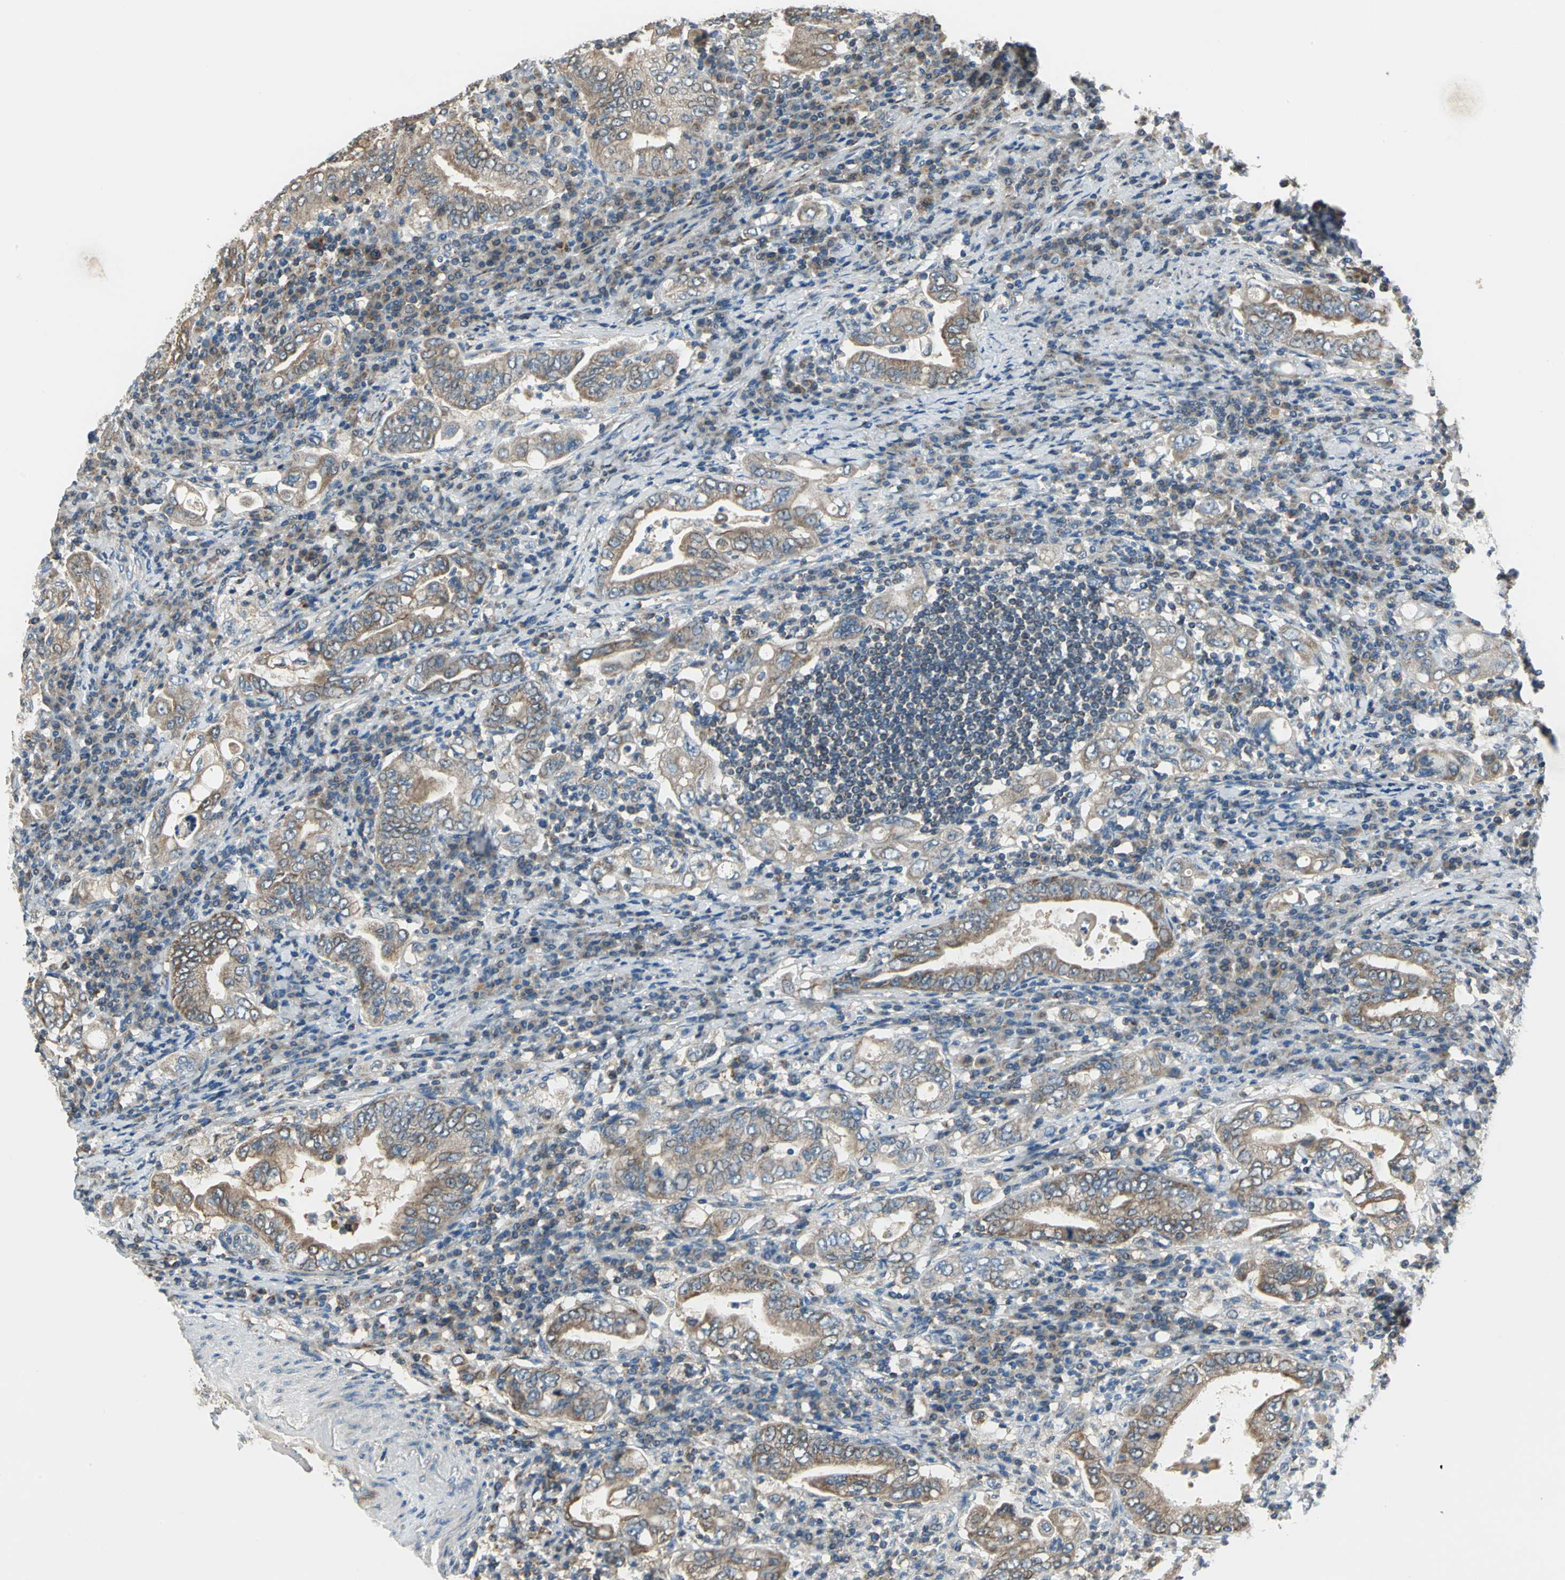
{"staining": {"intensity": "moderate", "quantity": ">75%", "location": "cytoplasmic/membranous"}, "tissue": "stomach cancer", "cell_type": "Tumor cells", "image_type": "cancer", "snomed": [{"axis": "morphology", "description": "Normal tissue, NOS"}, {"axis": "morphology", "description": "Adenocarcinoma, NOS"}, {"axis": "topography", "description": "Esophagus"}, {"axis": "topography", "description": "Stomach, upper"}, {"axis": "topography", "description": "Peripheral nerve tissue"}], "caption": "Immunohistochemical staining of stomach cancer shows moderate cytoplasmic/membranous protein staining in approximately >75% of tumor cells. (Stains: DAB in brown, nuclei in blue, Microscopy: brightfield microscopy at high magnification).", "gene": "TRAK1", "patient": {"sex": "male", "age": 62}}